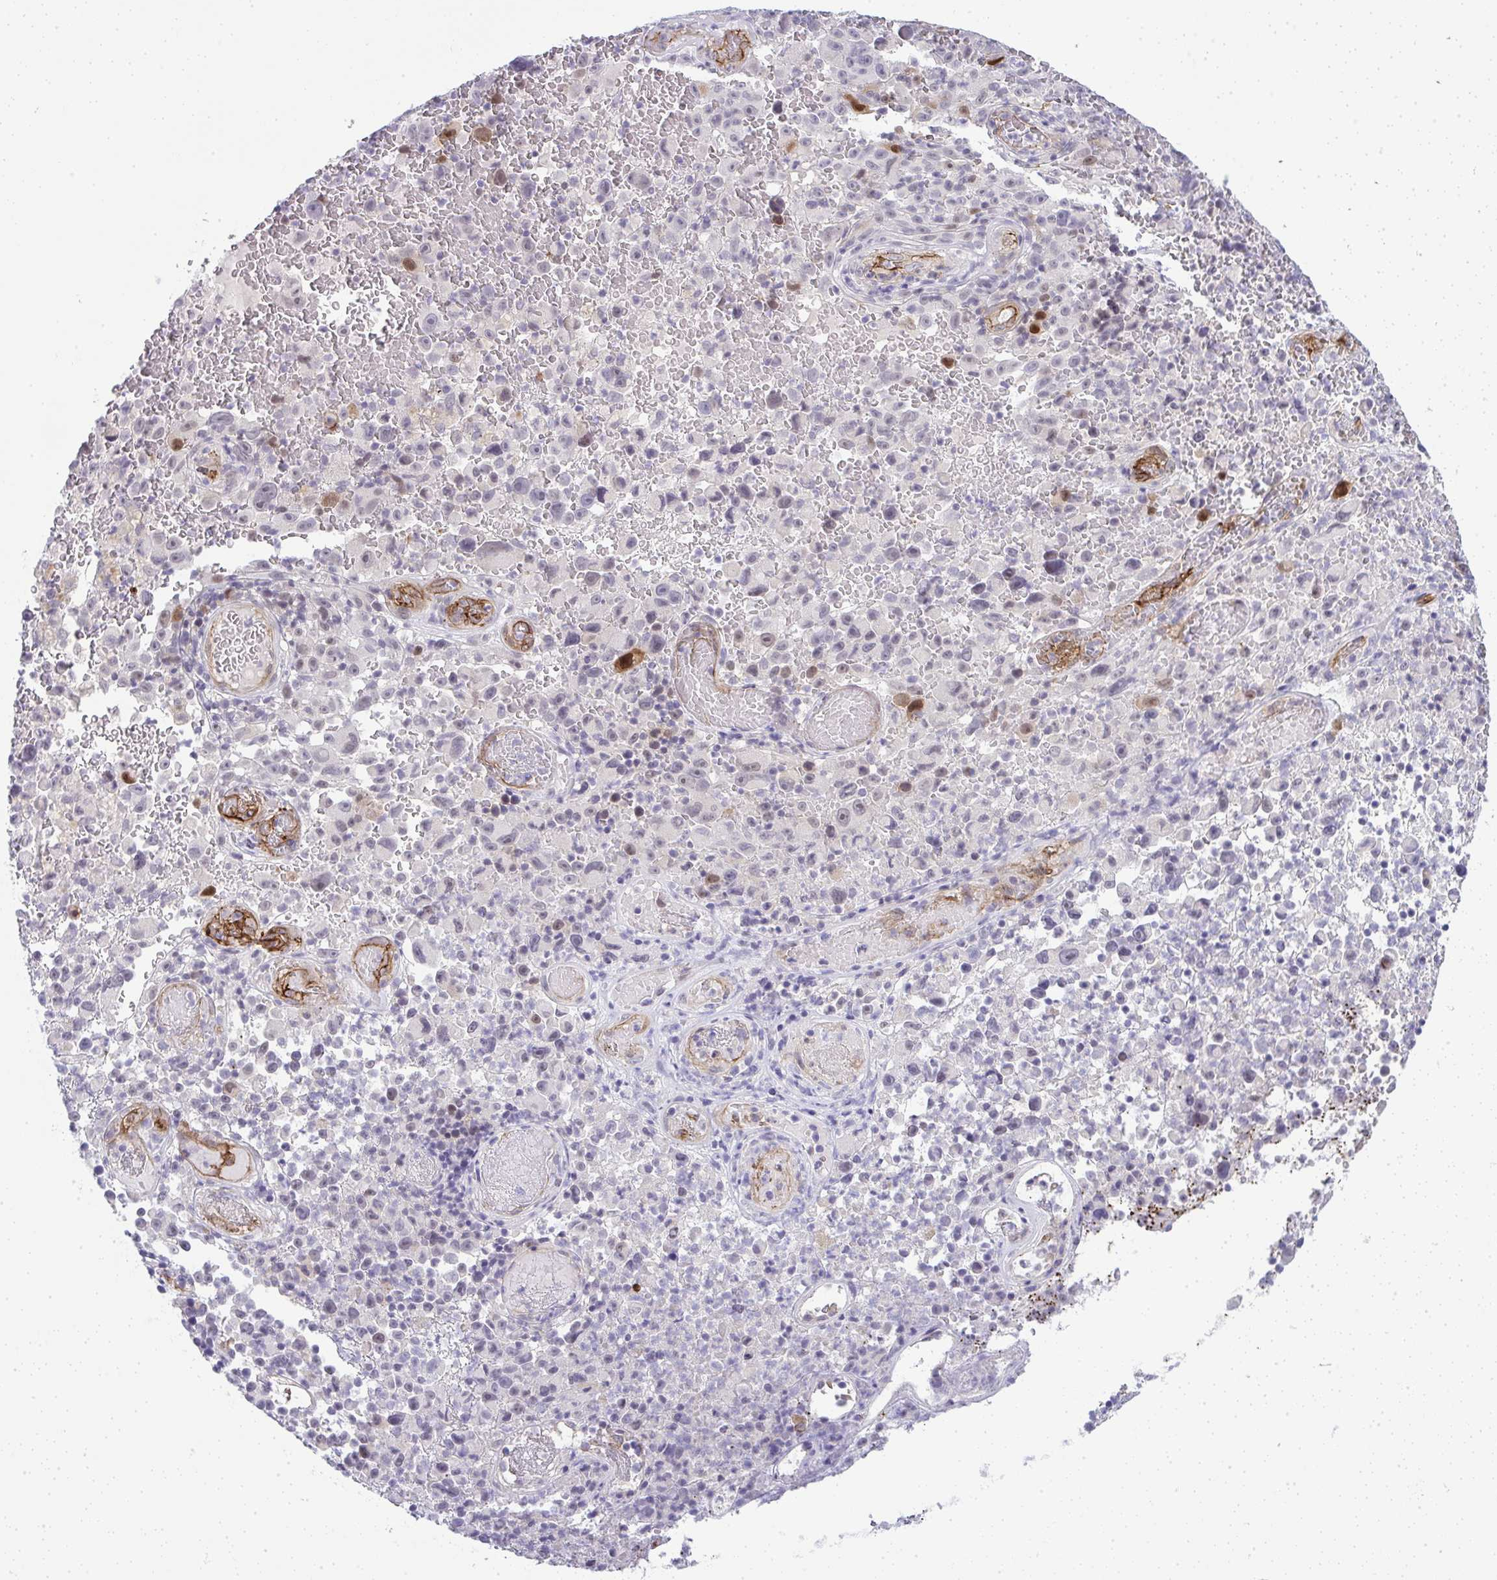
{"staining": {"intensity": "moderate", "quantity": "<25%", "location": "cytoplasmic/membranous,nuclear"}, "tissue": "melanoma", "cell_type": "Tumor cells", "image_type": "cancer", "snomed": [{"axis": "morphology", "description": "Malignant melanoma, NOS"}, {"axis": "topography", "description": "Skin"}], "caption": "This photomicrograph displays immunohistochemistry staining of human malignant melanoma, with low moderate cytoplasmic/membranous and nuclear expression in approximately <25% of tumor cells.", "gene": "UBE2S", "patient": {"sex": "female", "age": 82}}